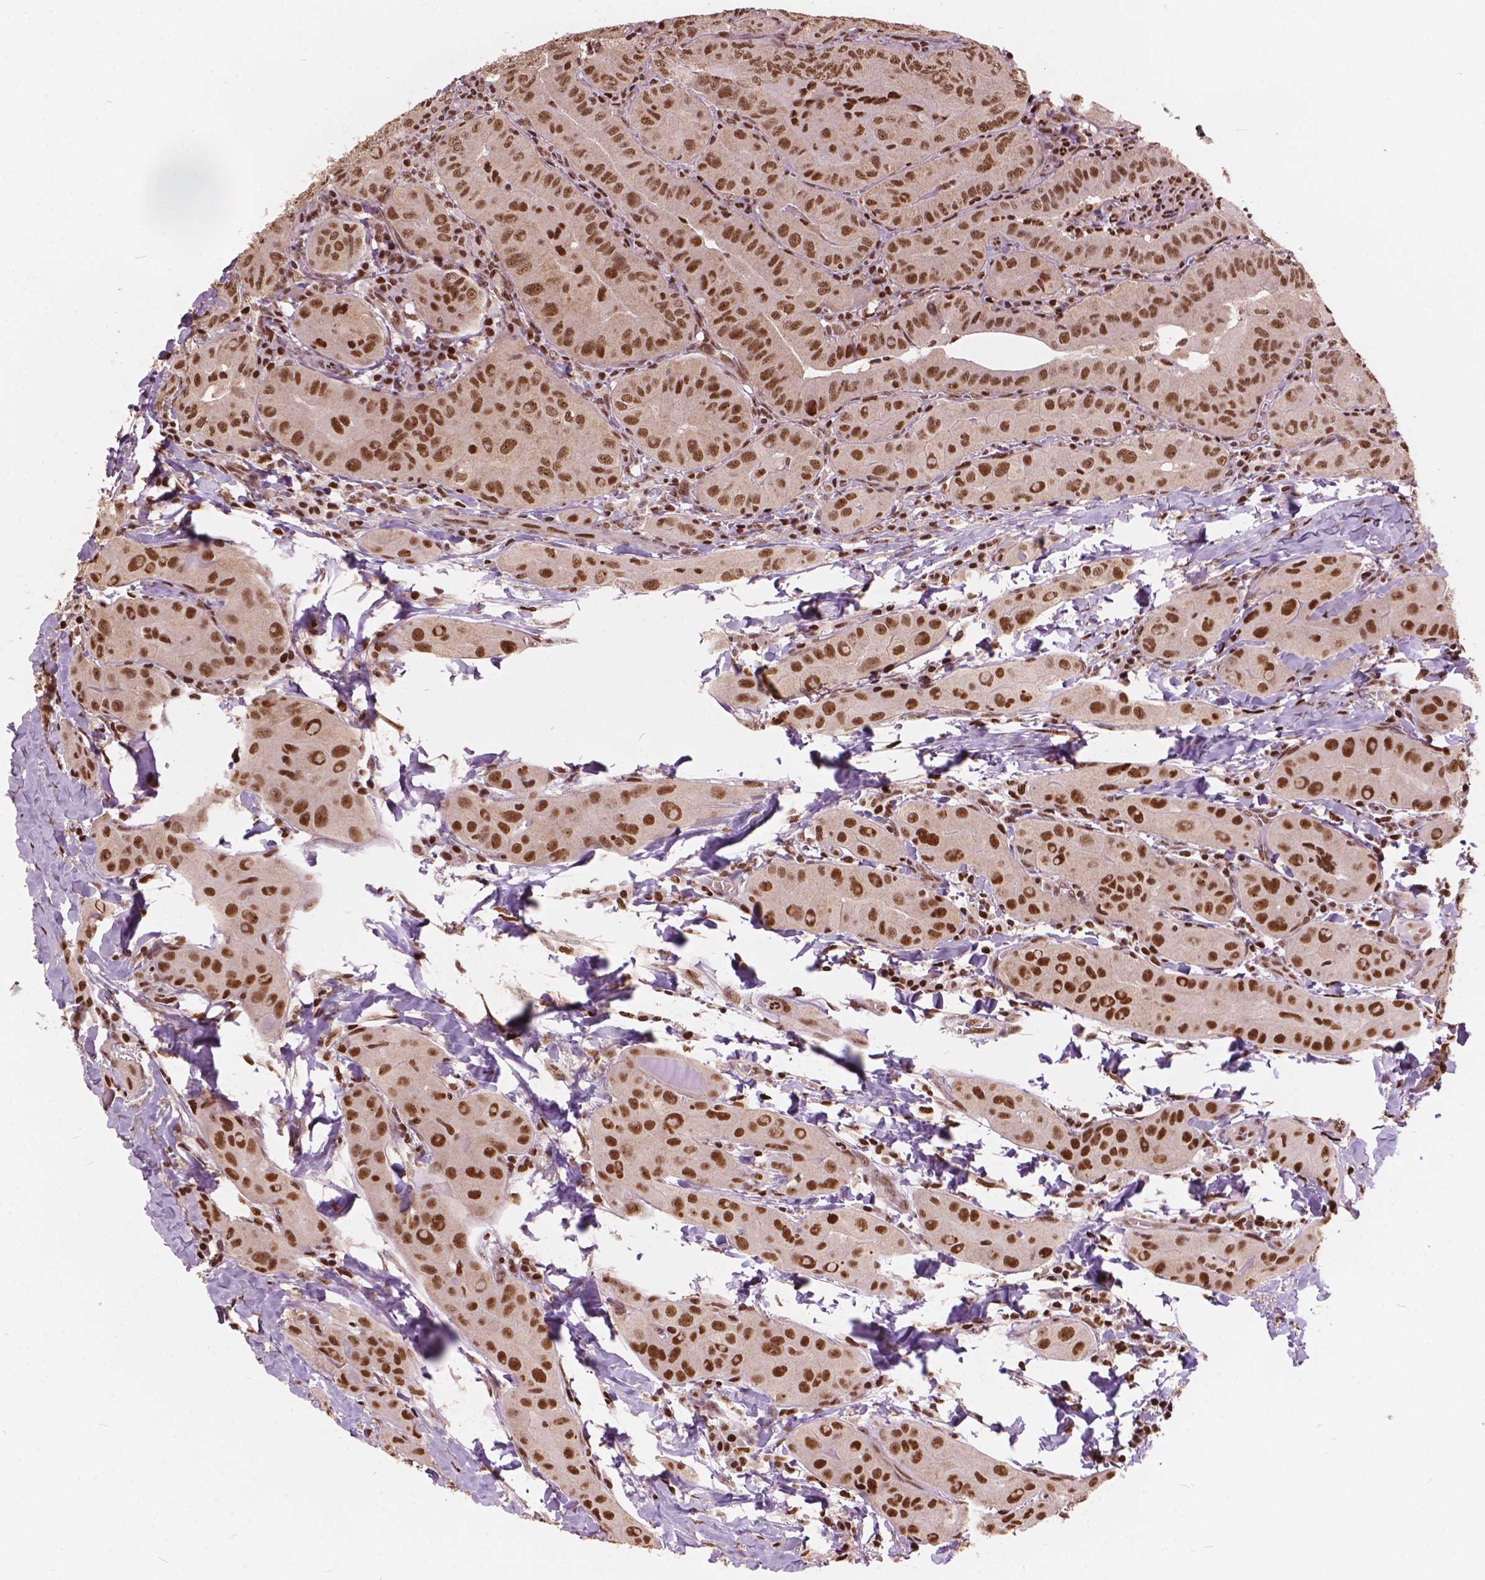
{"staining": {"intensity": "strong", "quantity": ">75%", "location": "nuclear"}, "tissue": "thyroid cancer", "cell_type": "Tumor cells", "image_type": "cancer", "snomed": [{"axis": "morphology", "description": "Papillary adenocarcinoma, NOS"}, {"axis": "topography", "description": "Thyroid gland"}], "caption": "This image demonstrates immunohistochemistry staining of human thyroid cancer (papillary adenocarcinoma), with high strong nuclear positivity in approximately >75% of tumor cells.", "gene": "ANP32B", "patient": {"sex": "female", "age": 37}}